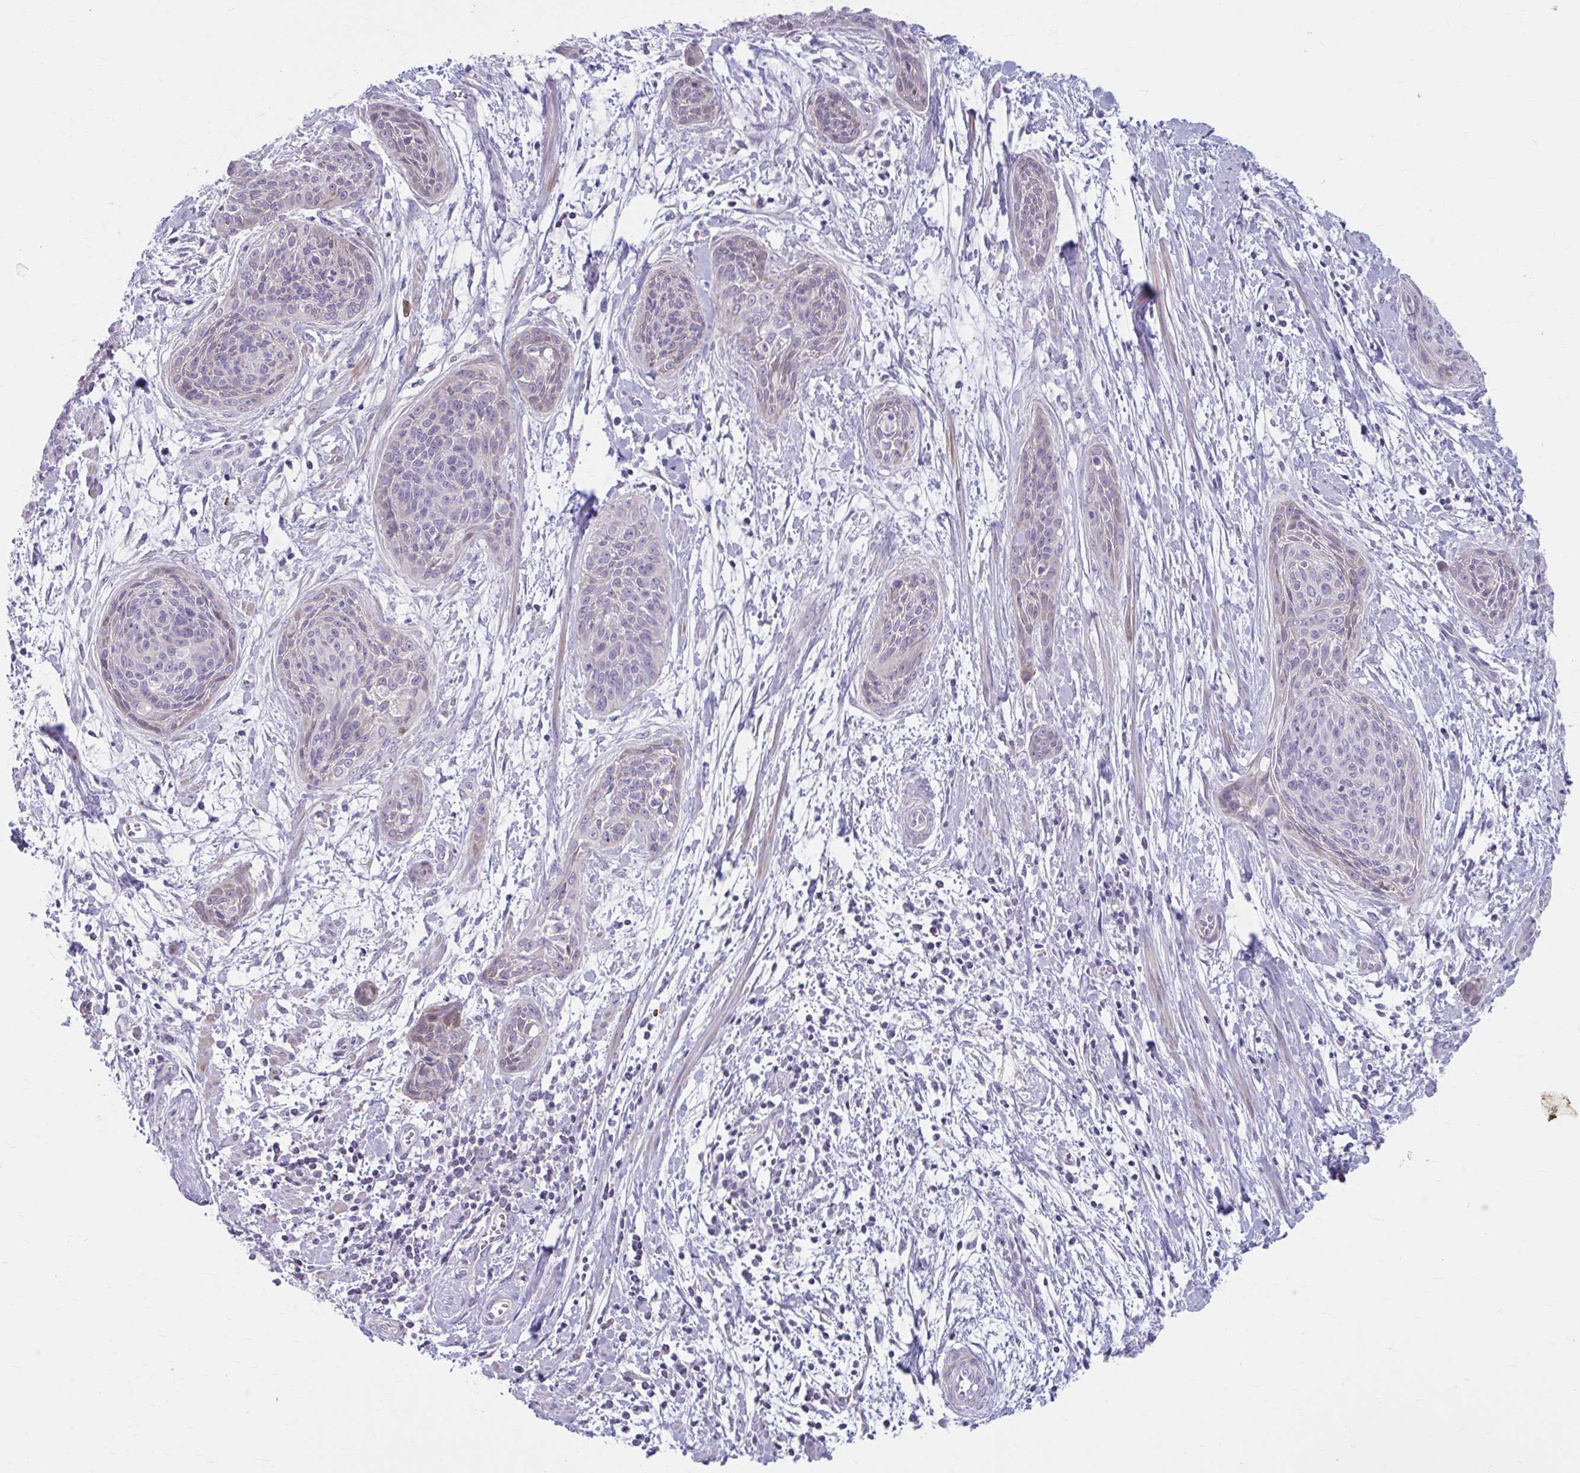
{"staining": {"intensity": "negative", "quantity": "none", "location": "none"}, "tissue": "cervical cancer", "cell_type": "Tumor cells", "image_type": "cancer", "snomed": [{"axis": "morphology", "description": "Squamous cell carcinoma, NOS"}, {"axis": "topography", "description": "Cervix"}], "caption": "This is a photomicrograph of immunohistochemistry (IHC) staining of cervical cancer (squamous cell carcinoma), which shows no positivity in tumor cells. (Stains: DAB immunohistochemistry with hematoxylin counter stain, Microscopy: brightfield microscopy at high magnification).", "gene": "MSMO1", "patient": {"sex": "female", "age": 55}}